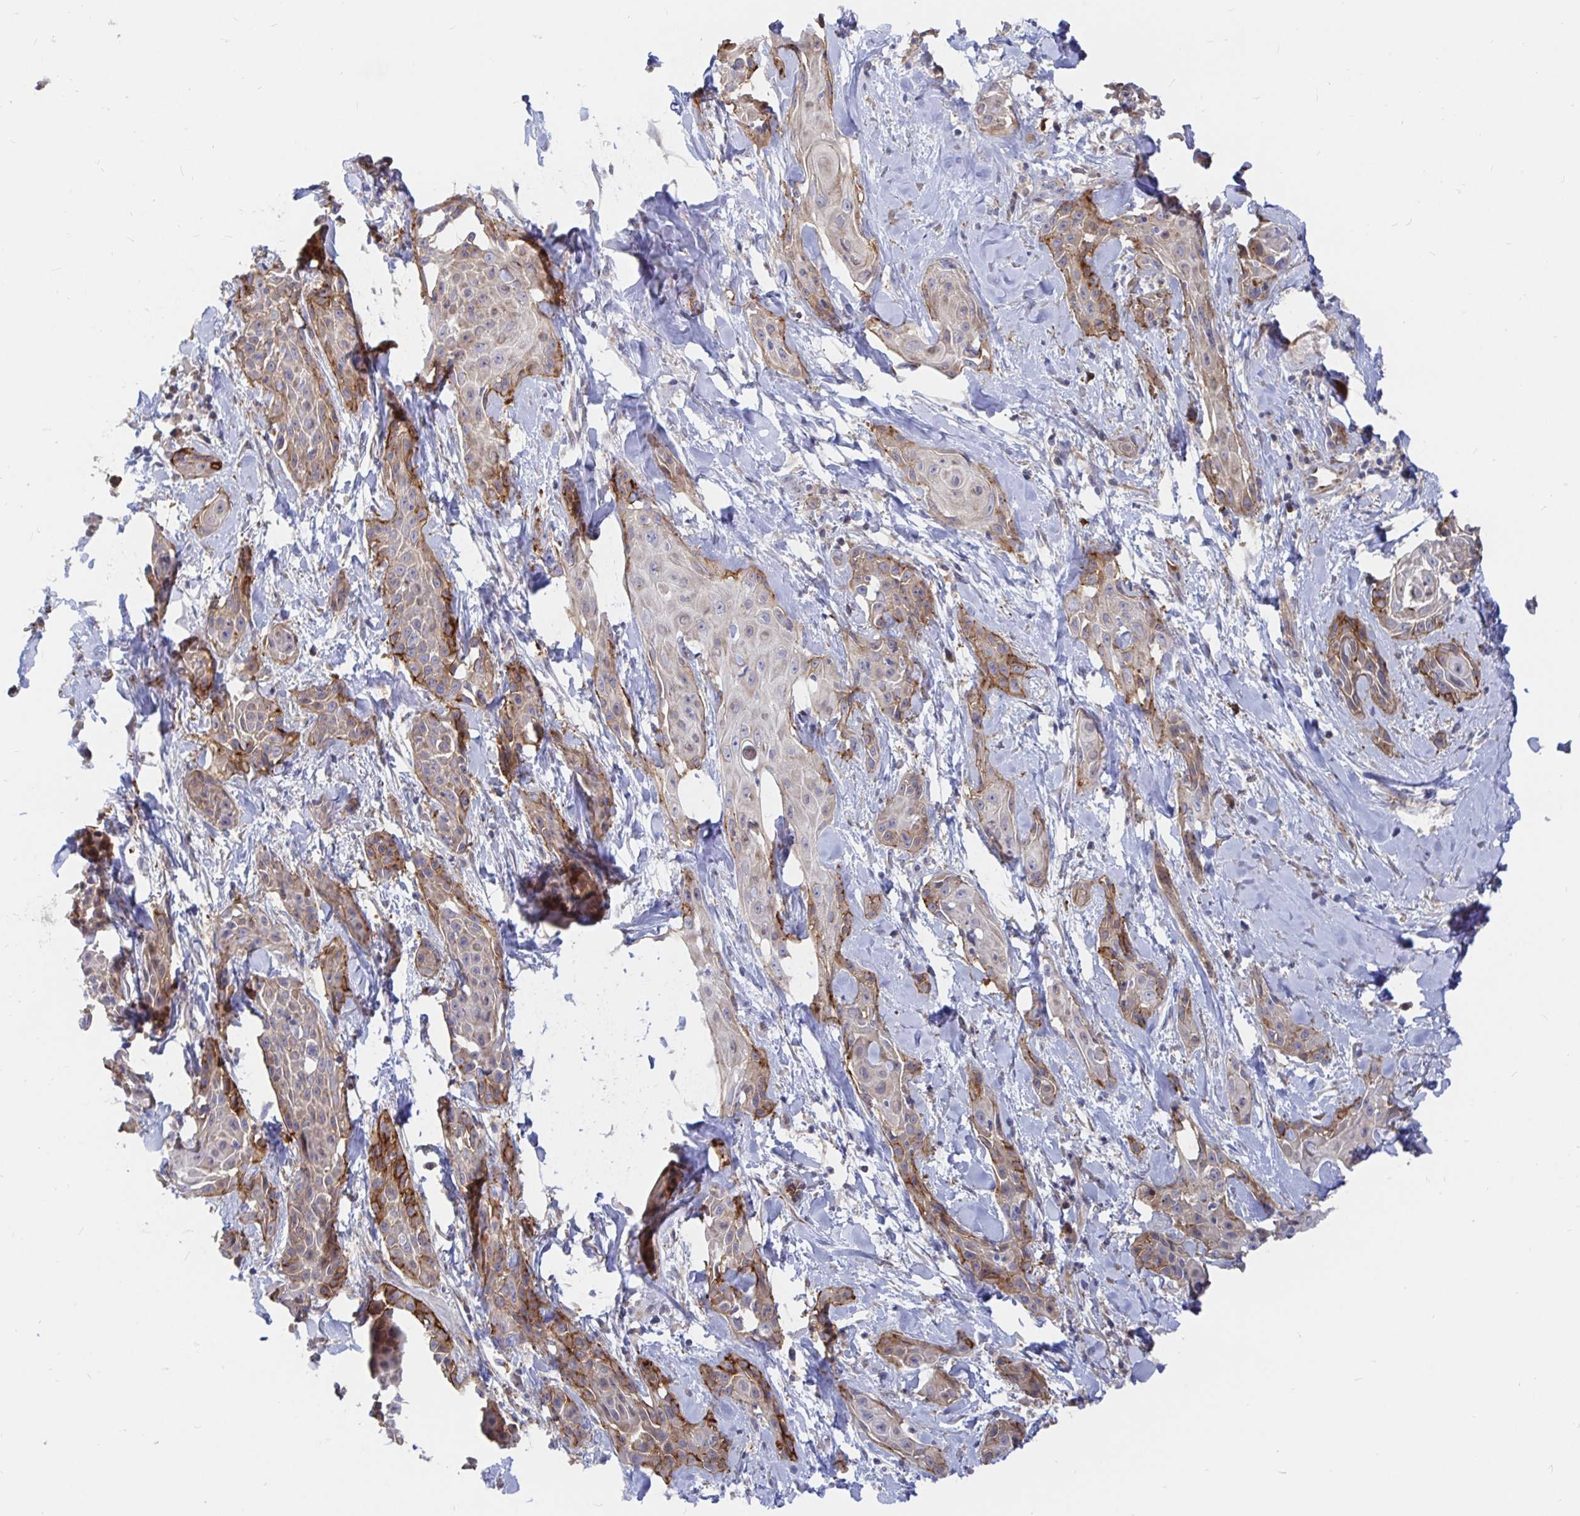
{"staining": {"intensity": "moderate", "quantity": "<25%", "location": "cytoplasmic/membranous"}, "tissue": "skin cancer", "cell_type": "Tumor cells", "image_type": "cancer", "snomed": [{"axis": "morphology", "description": "Squamous cell carcinoma, NOS"}, {"axis": "topography", "description": "Skin"}, {"axis": "topography", "description": "Anal"}], "caption": "Tumor cells exhibit low levels of moderate cytoplasmic/membranous expression in approximately <25% of cells in squamous cell carcinoma (skin).", "gene": "KCTD19", "patient": {"sex": "male", "age": 64}}